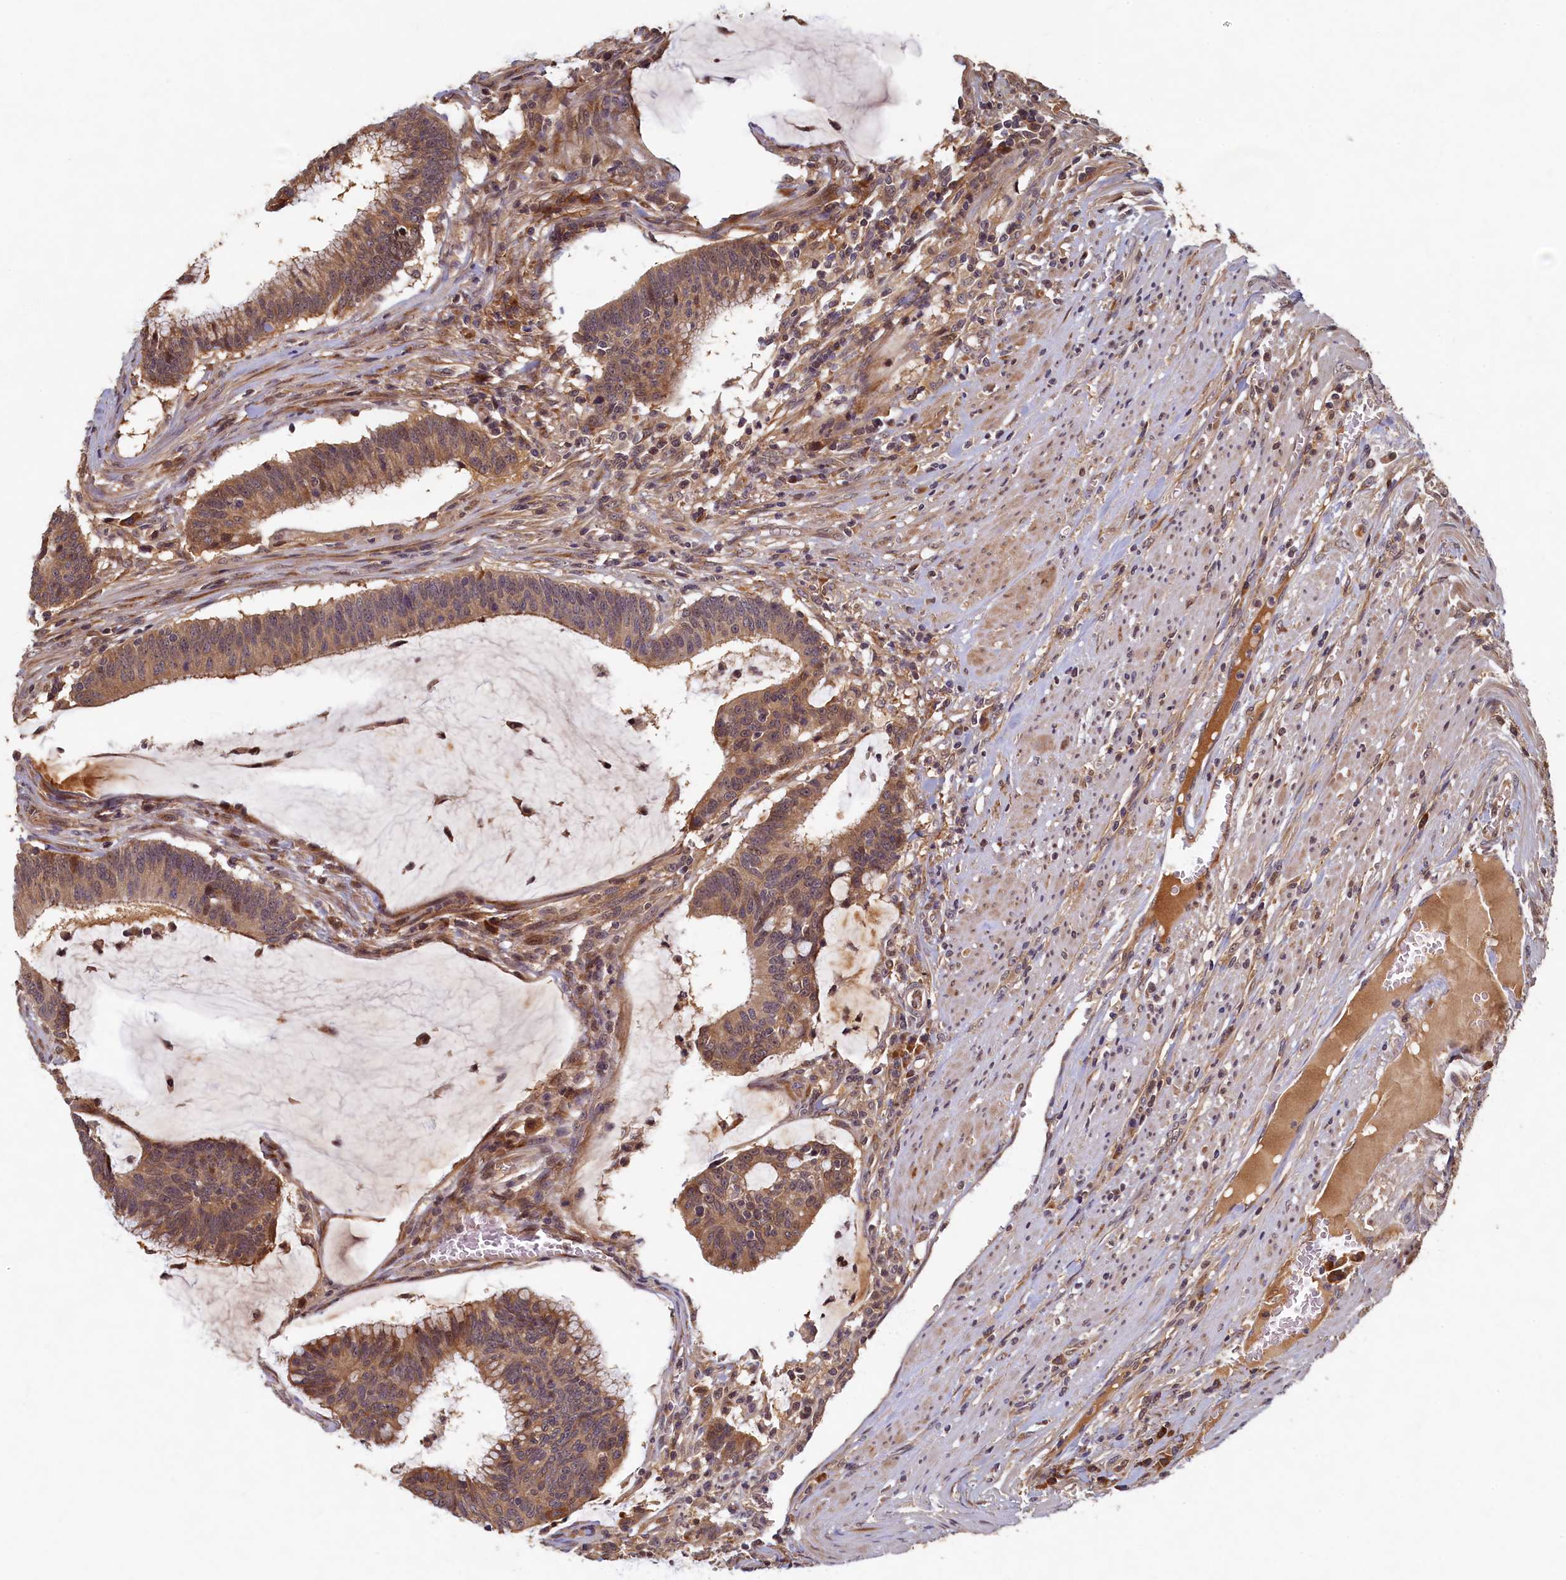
{"staining": {"intensity": "moderate", "quantity": ">75%", "location": "cytoplasmic/membranous"}, "tissue": "colorectal cancer", "cell_type": "Tumor cells", "image_type": "cancer", "snomed": [{"axis": "morphology", "description": "Adenocarcinoma, NOS"}, {"axis": "topography", "description": "Rectum"}], "caption": "Immunohistochemistry photomicrograph of neoplastic tissue: human colorectal cancer (adenocarcinoma) stained using immunohistochemistry (IHC) exhibits medium levels of moderate protein expression localized specifically in the cytoplasmic/membranous of tumor cells, appearing as a cytoplasmic/membranous brown color.", "gene": "LCMT2", "patient": {"sex": "female", "age": 77}}